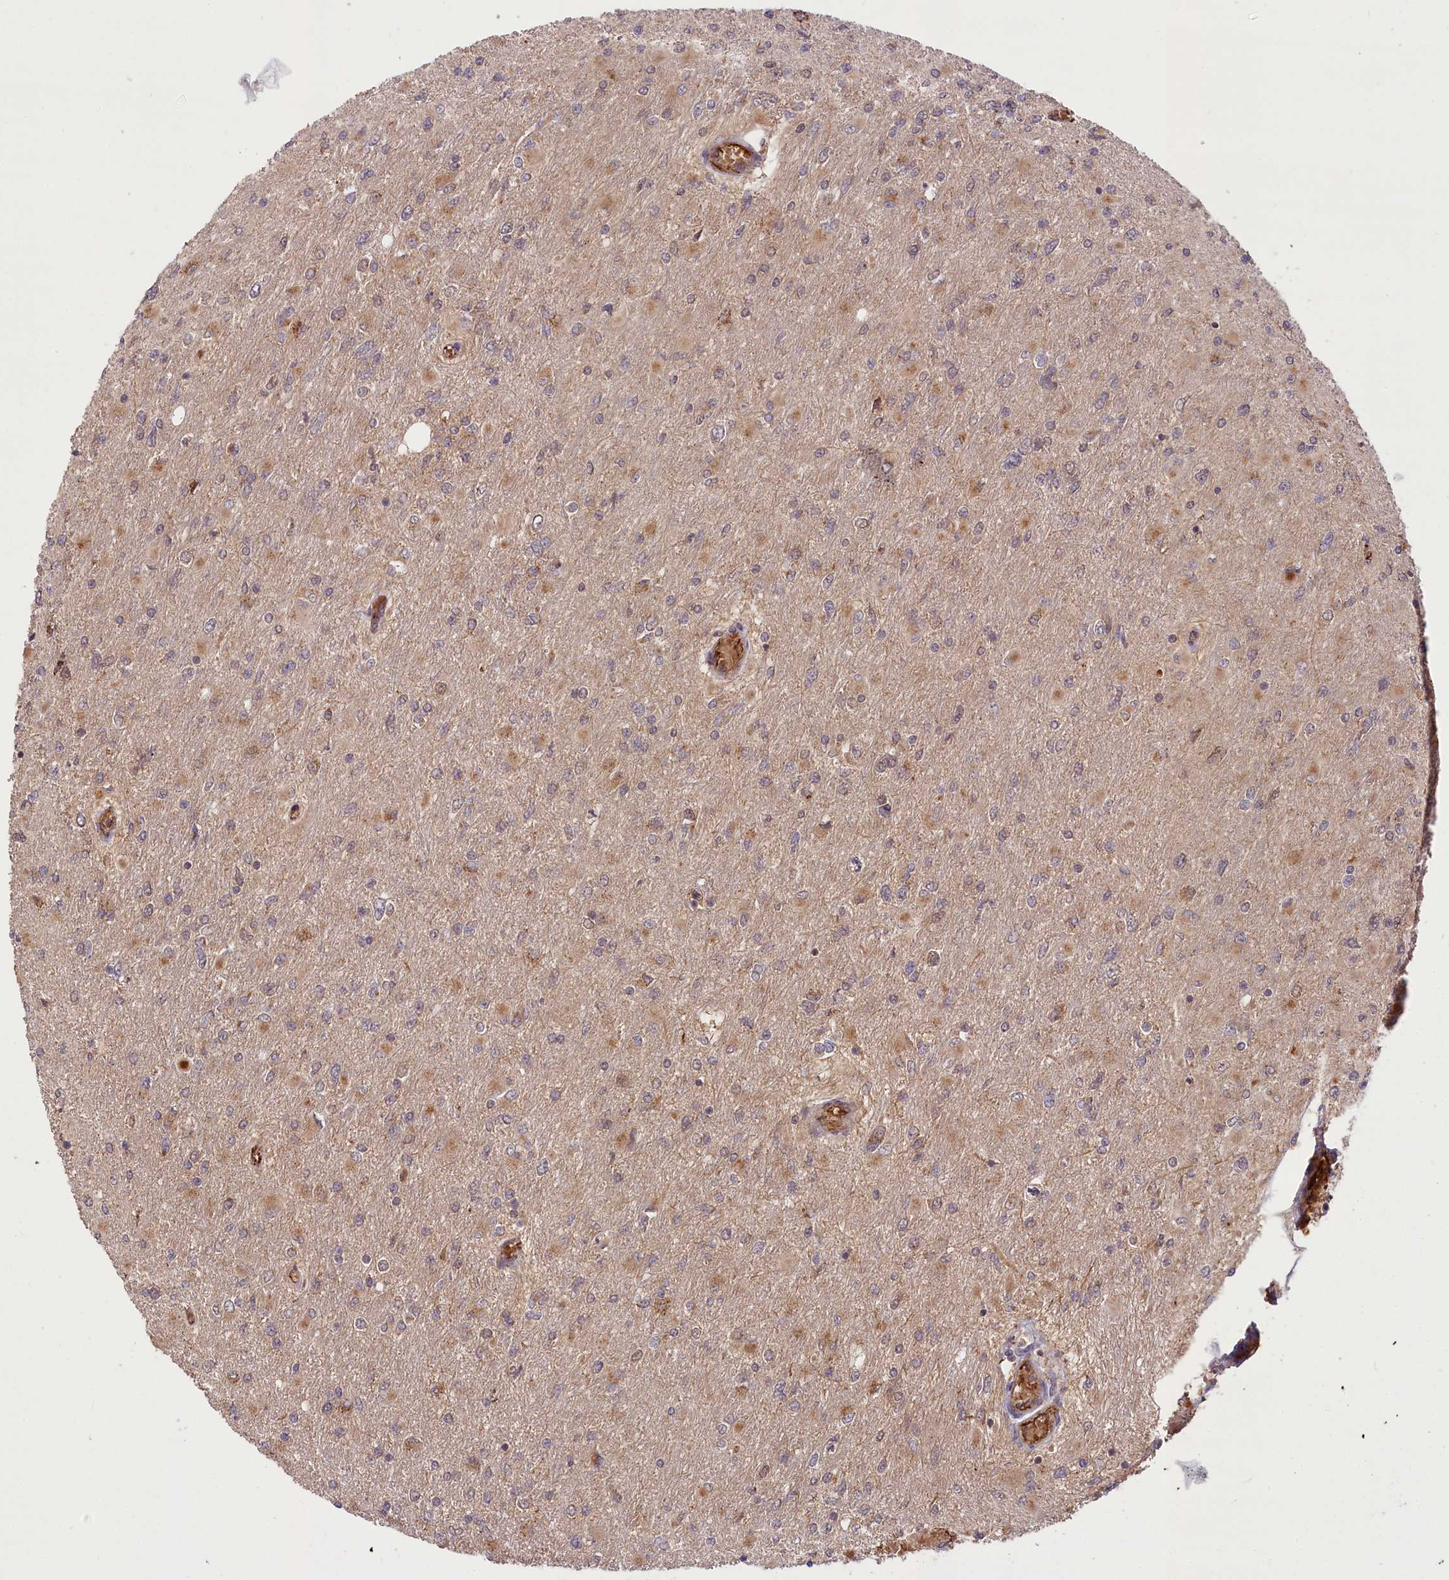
{"staining": {"intensity": "weak", "quantity": "25%-75%", "location": "cytoplasmic/membranous"}, "tissue": "glioma", "cell_type": "Tumor cells", "image_type": "cancer", "snomed": [{"axis": "morphology", "description": "Glioma, malignant, High grade"}, {"axis": "topography", "description": "Cerebral cortex"}], "caption": "Protein staining of malignant high-grade glioma tissue displays weak cytoplasmic/membranous positivity in about 25%-75% of tumor cells. The staining is performed using DAB (3,3'-diaminobenzidine) brown chromogen to label protein expression. The nuclei are counter-stained blue using hematoxylin.", "gene": "CARD19", "patient": {"sex": "female", "age": 36}}